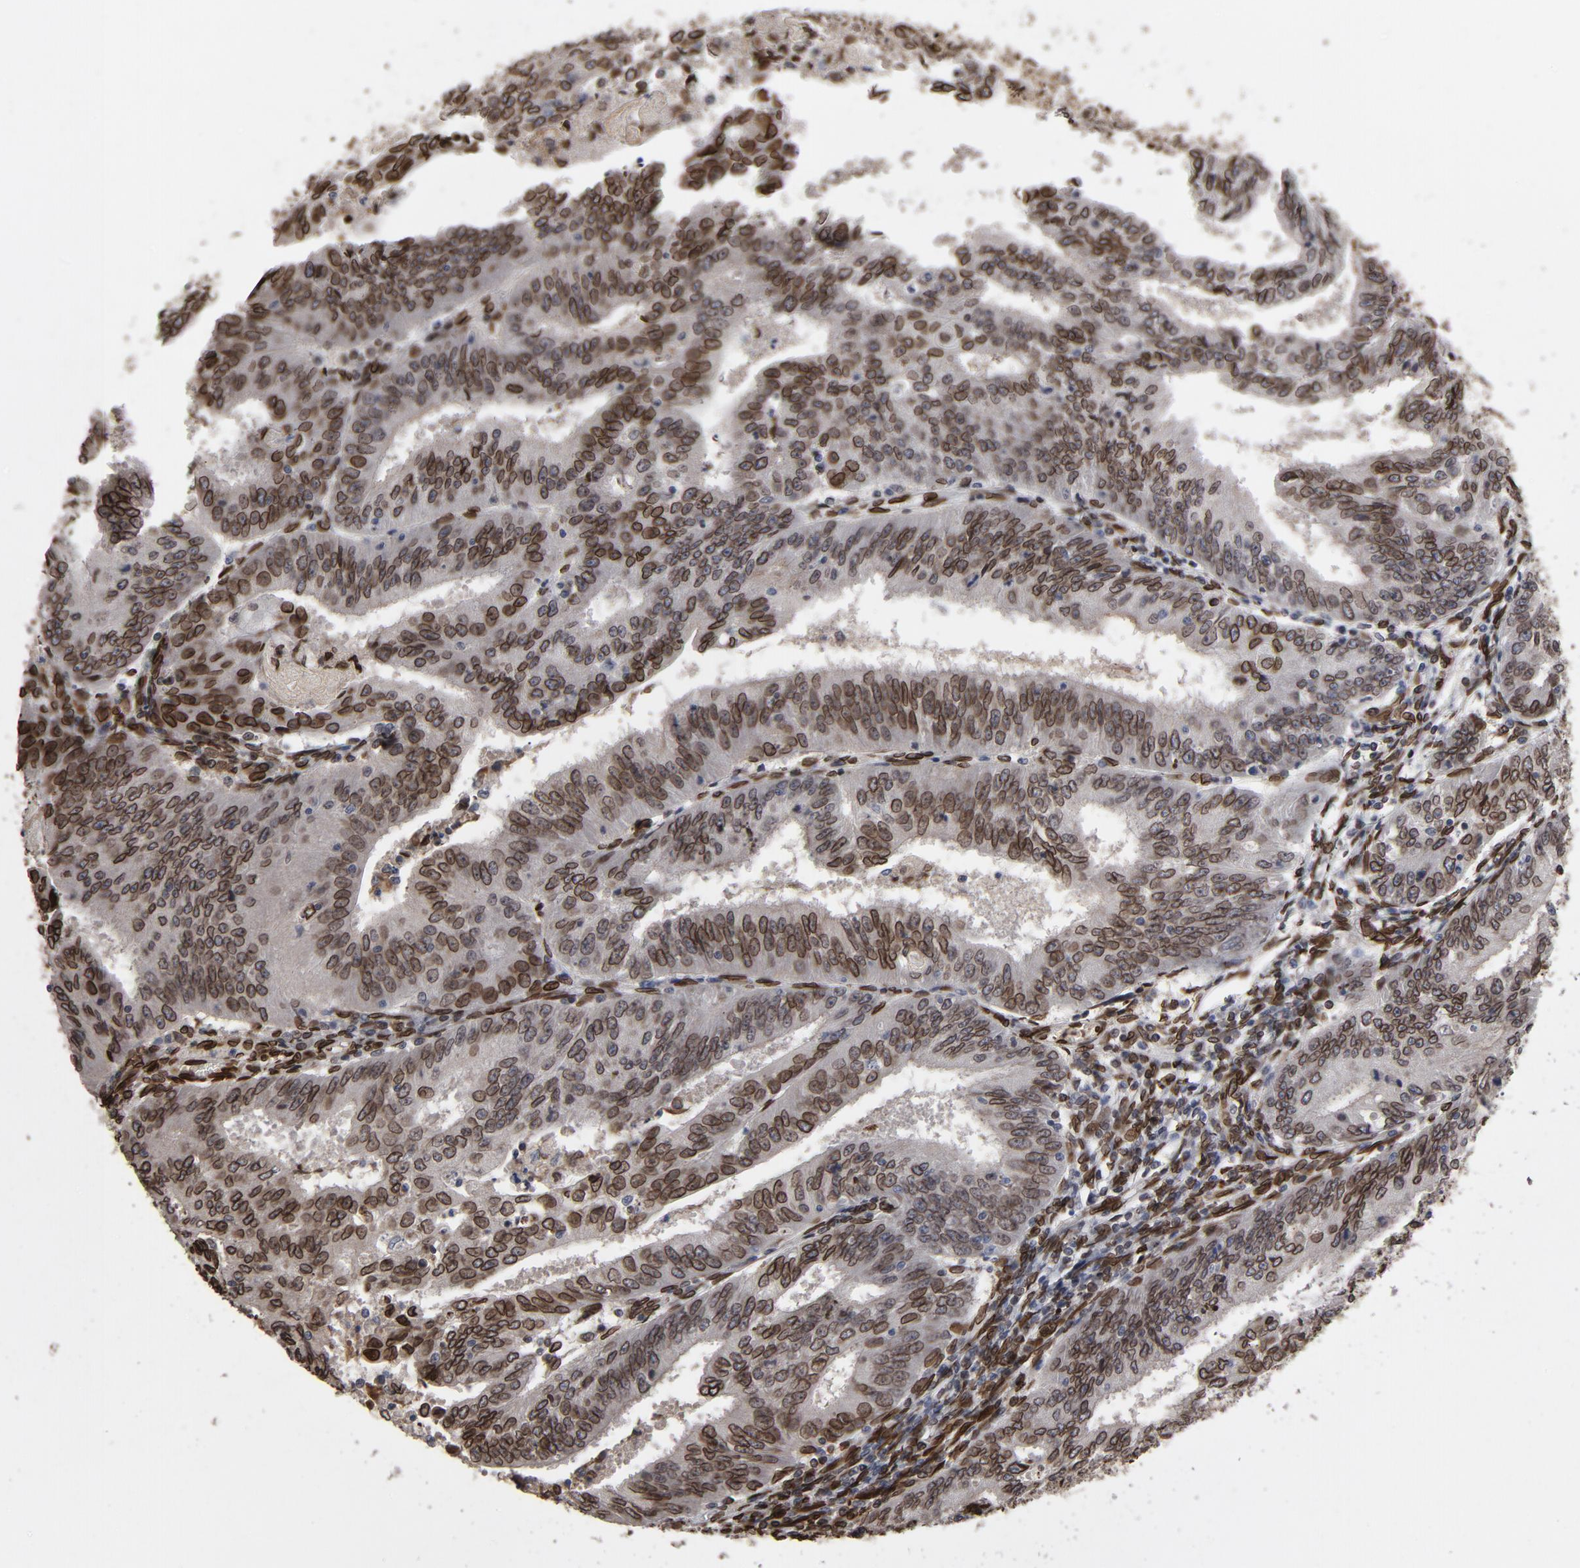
{"staining": {"intensity": "moderate", "quantity": ">75%", "location": "cytoplasmic/membranous,nuclear"}, "tissue": "endometrial cancer", "cell_type": "Tumor cells", "image_type": "cancer", "snomed": [{"axis": "morphology", "description": "Adenocarcinoma, NOS"}, {"axis": "topography", "description": "Endometrium"}], "caption": "Immunohistochemical staining of endometrial cancer displays moderate cytoplasmic/membranous and nuclear protein expression in about >75% of tumor cells.", "gene": "LMNA", "patient": {"sex": "female", "age": 42}}